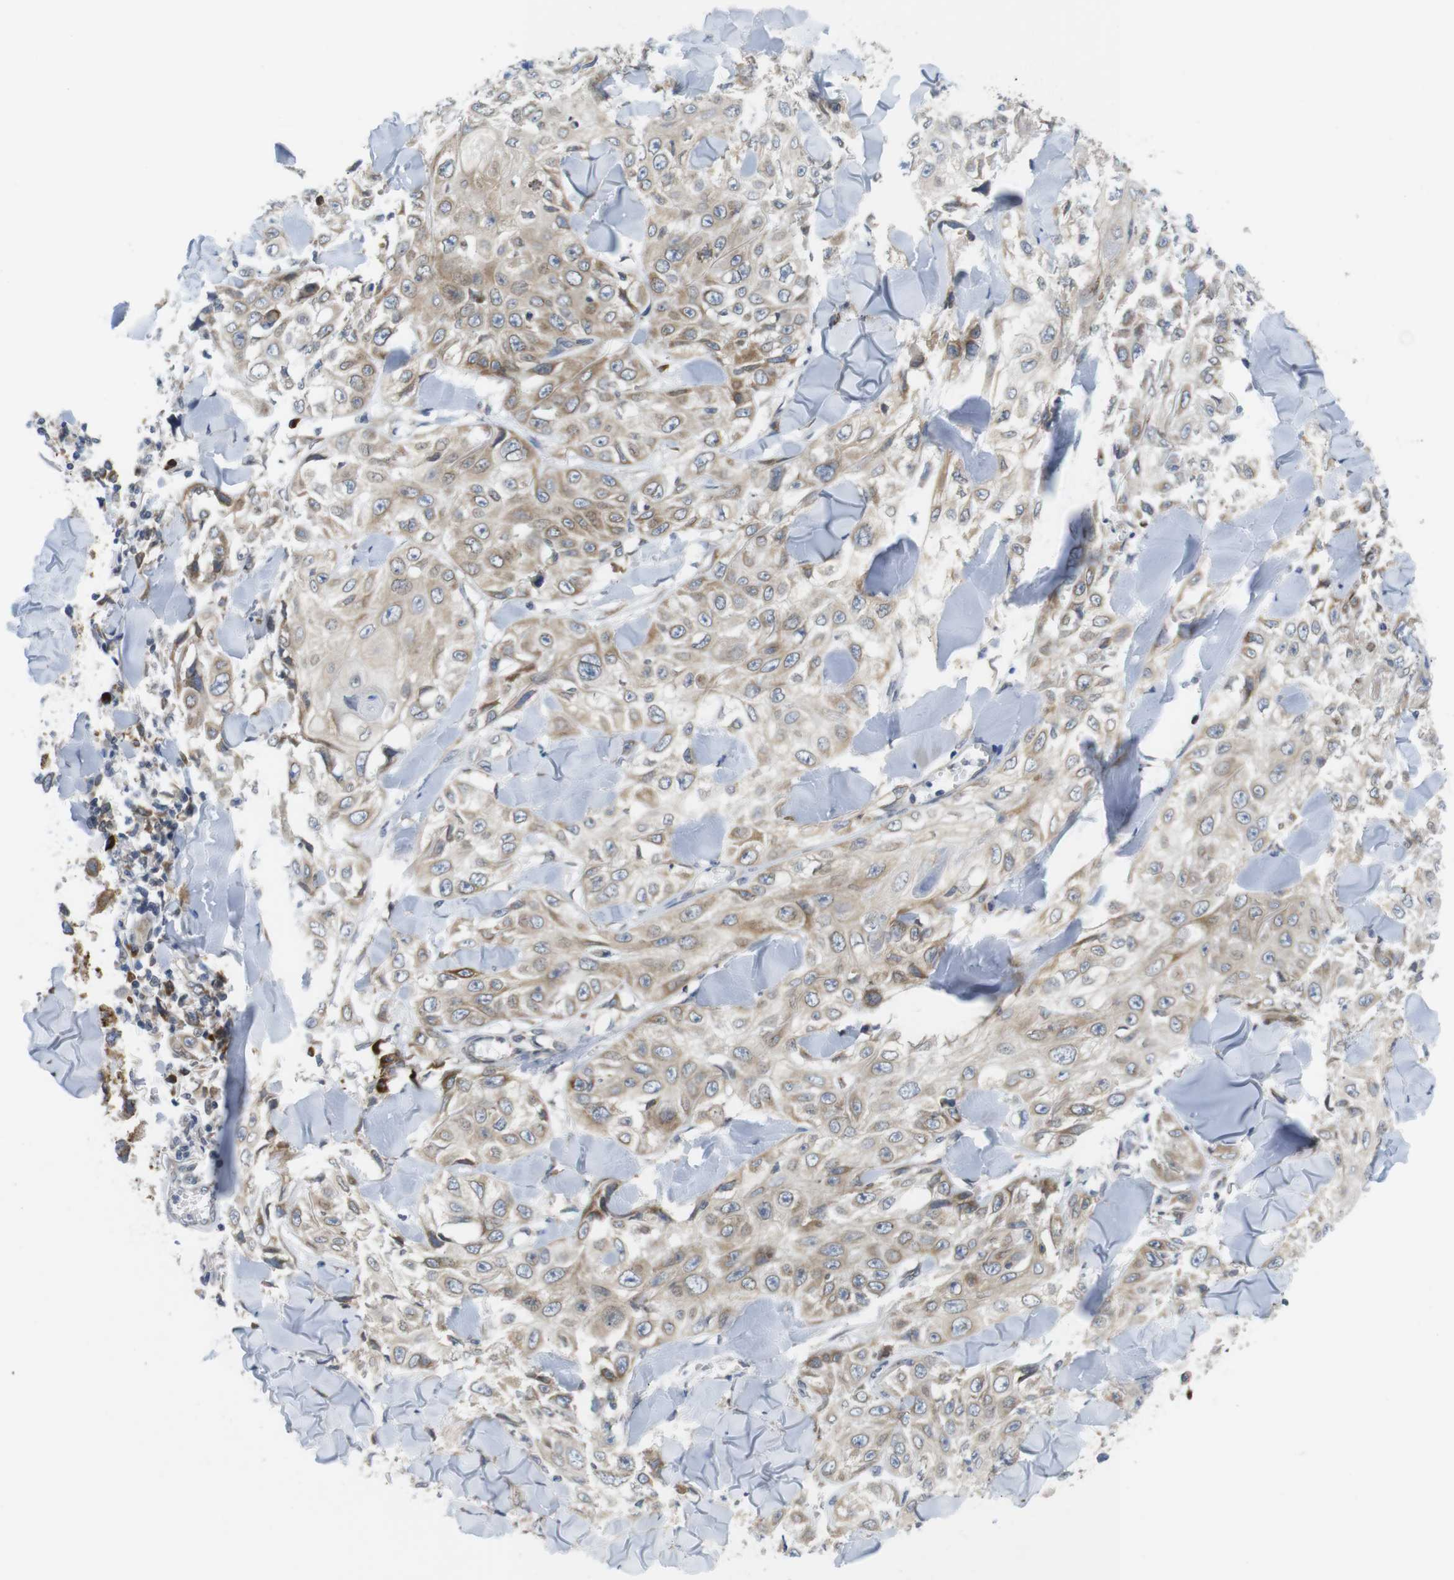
{"staining": {"intensity": "weak", "quantity": ">75%", "location": "cytoplasmic/membranous"}, "tissue": "skin cancer", "cell_type": "Tumor cells", "image_type": "cancer", "snomed": [{"axis": "morphology", "description": "Squamous cell carcinoma, NOS"}, {"axis": "topography", "description": "Skin"}], "caption": "This is an image of immunohistochemistry staining of skin cancer, which shows weak positivity in the cytoplasmic/membranous of tumor cells.", "gene": "ERGIC3", "patient": {"sex": "male", "age": 86}}